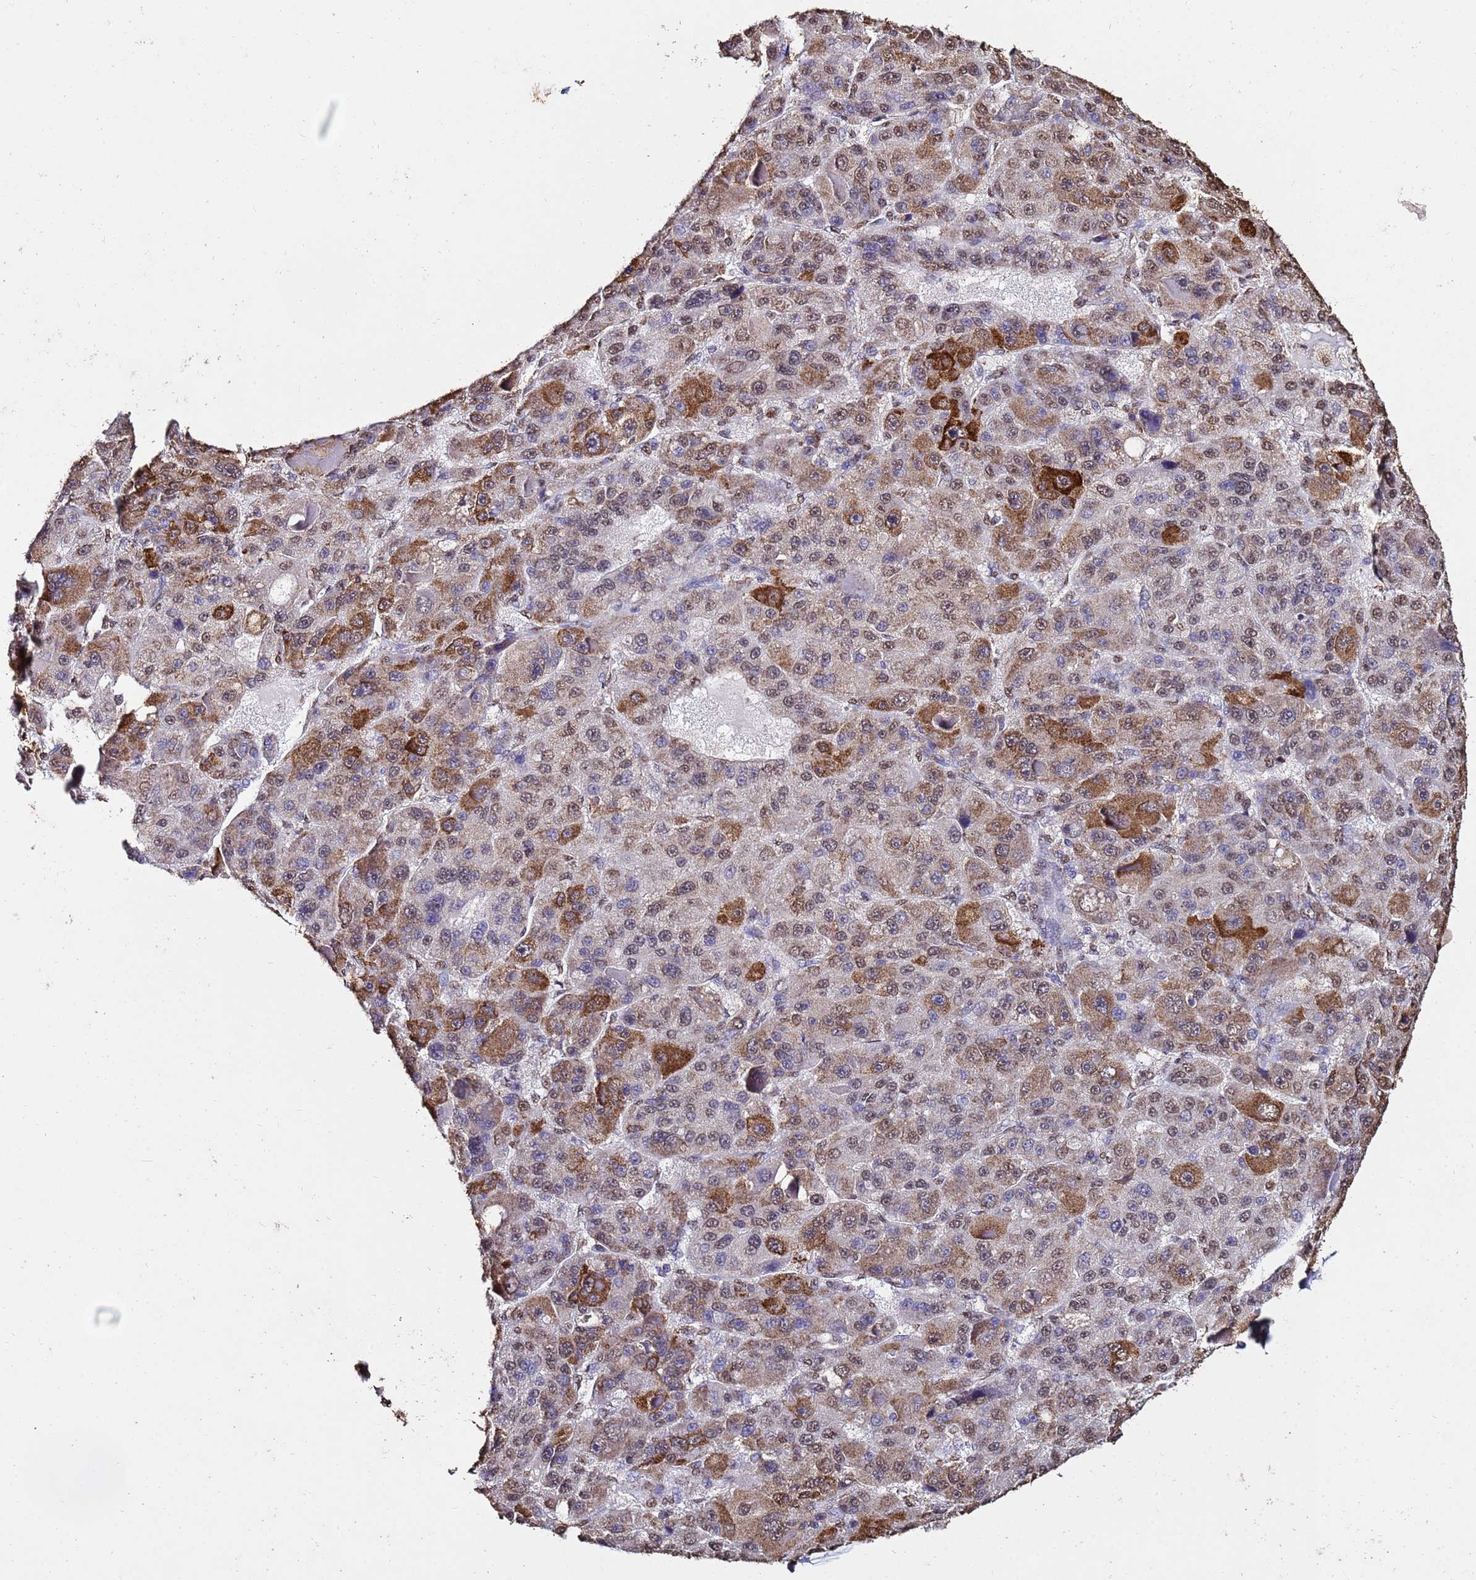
{"staining": {"intensity": "strong", "quantity": "25%-75%", "location": "cytoplasmic/membranous,nuclear"}, "tissue": "liver cancer", "cell_type": "Tumor cells", "image_type": "cancer", "snomed": [{"axis": "morphology", "description": "Carcinoma, Hepatocellular, NOS"}, {"axis": "topography", "description": "Liver"}], "caption": "Protein expression by IHC reveals strong cytoplasmic/membranous and nuclear expression in approximately 25%-75% of tumor cells in liver cancer.", "gene": "TRIP6", "patient": {"sex": "male", "age": 76}}